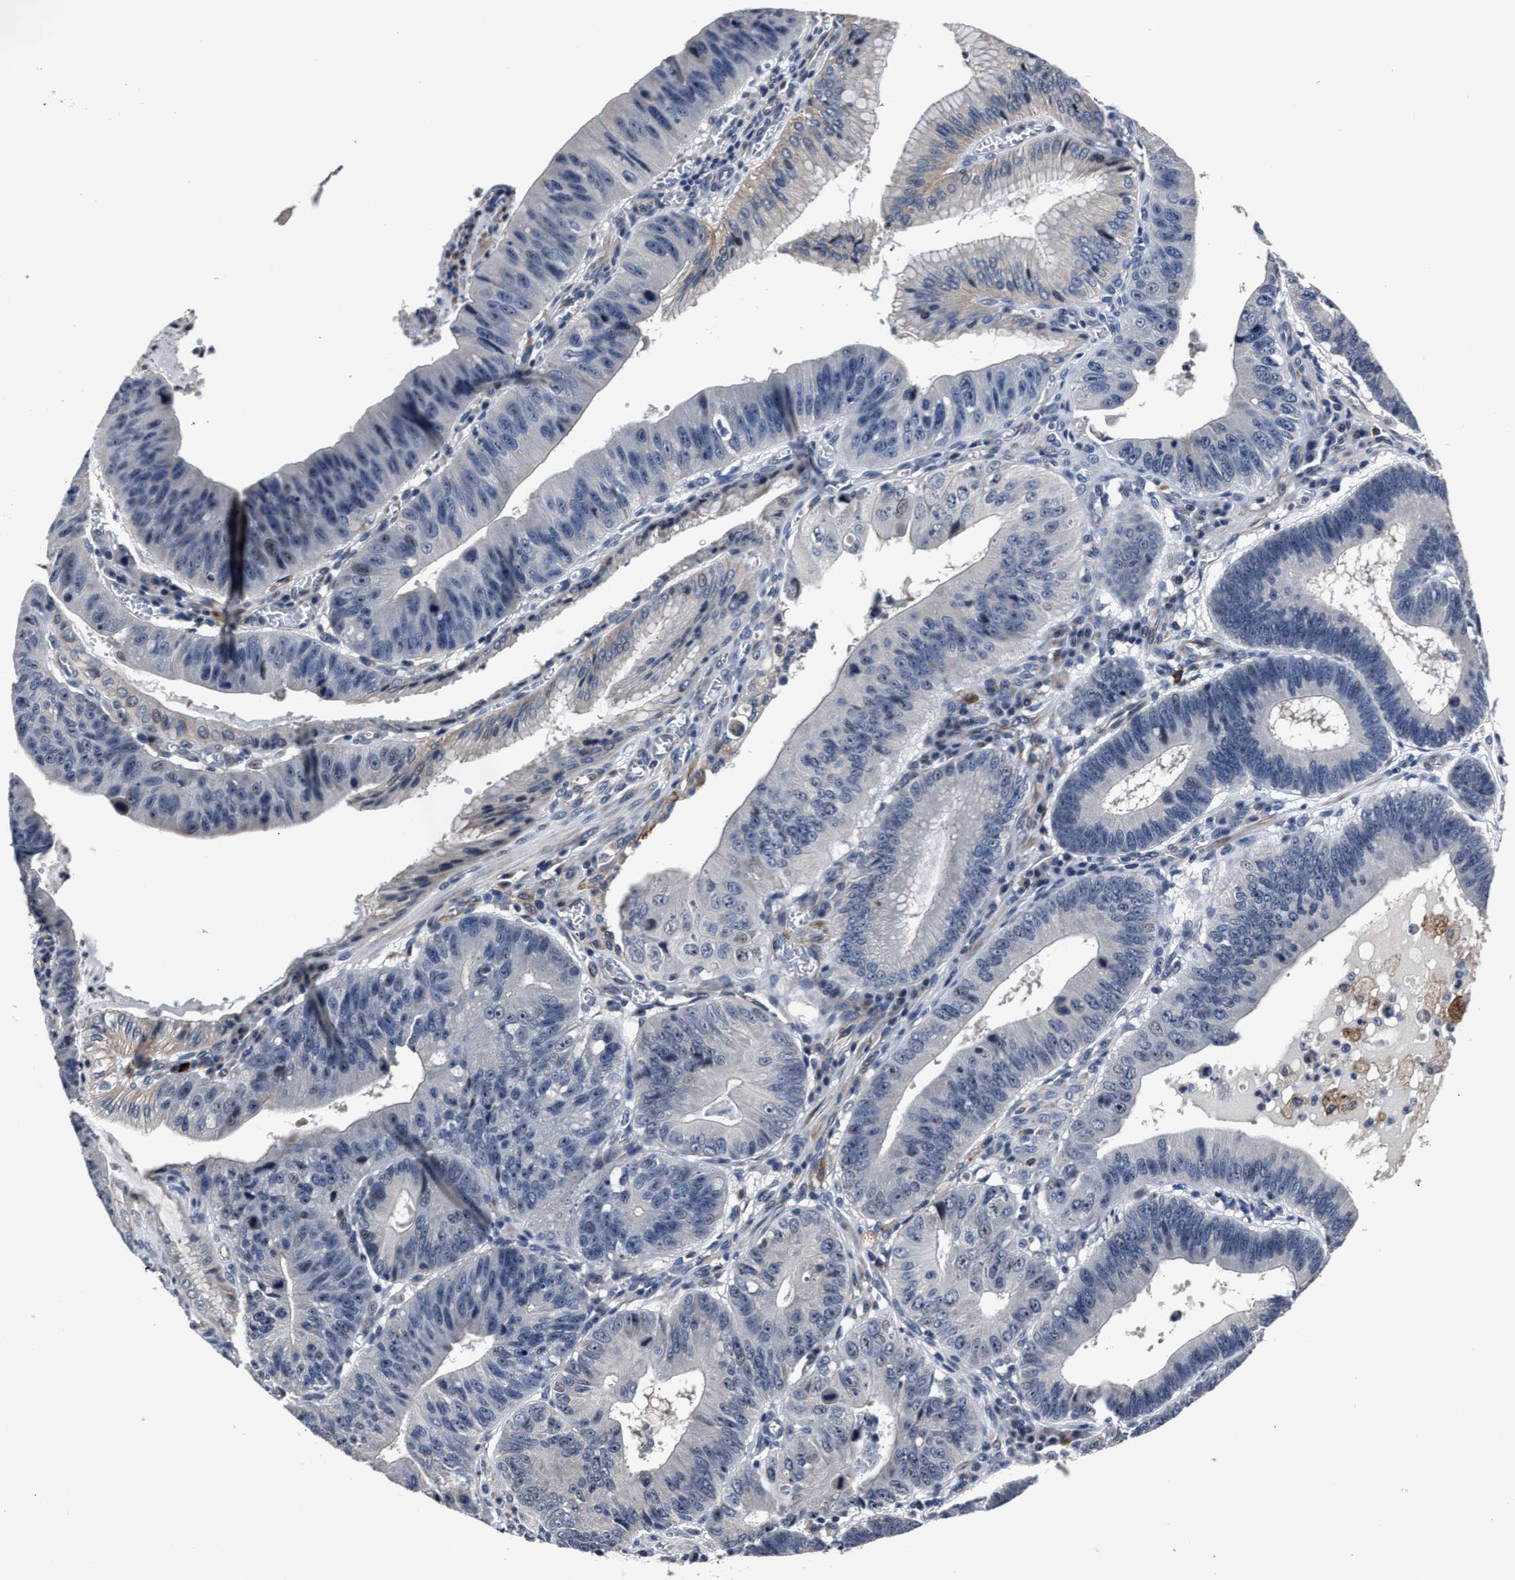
{"staining": {"intensity": "negative", "quantity": "none", "location": "none"}, "tissue": "stomach cancer", "cell_type": "Tumor cells", "image_type": "cancer", "snomed": [{"axis": "morphology", "description": "Adenocarcinoma, NOS"}, {"axis": "topography", "description": "Stomach"}], "caption": "IHC image of neoplastic tissue: human adenocarcinoma (stomach) stained with DAB demonstrates no significant protein positivity in tumor cells.", "gene": "RSBN1L", "patient": {"sex": "male", "age": 59}}